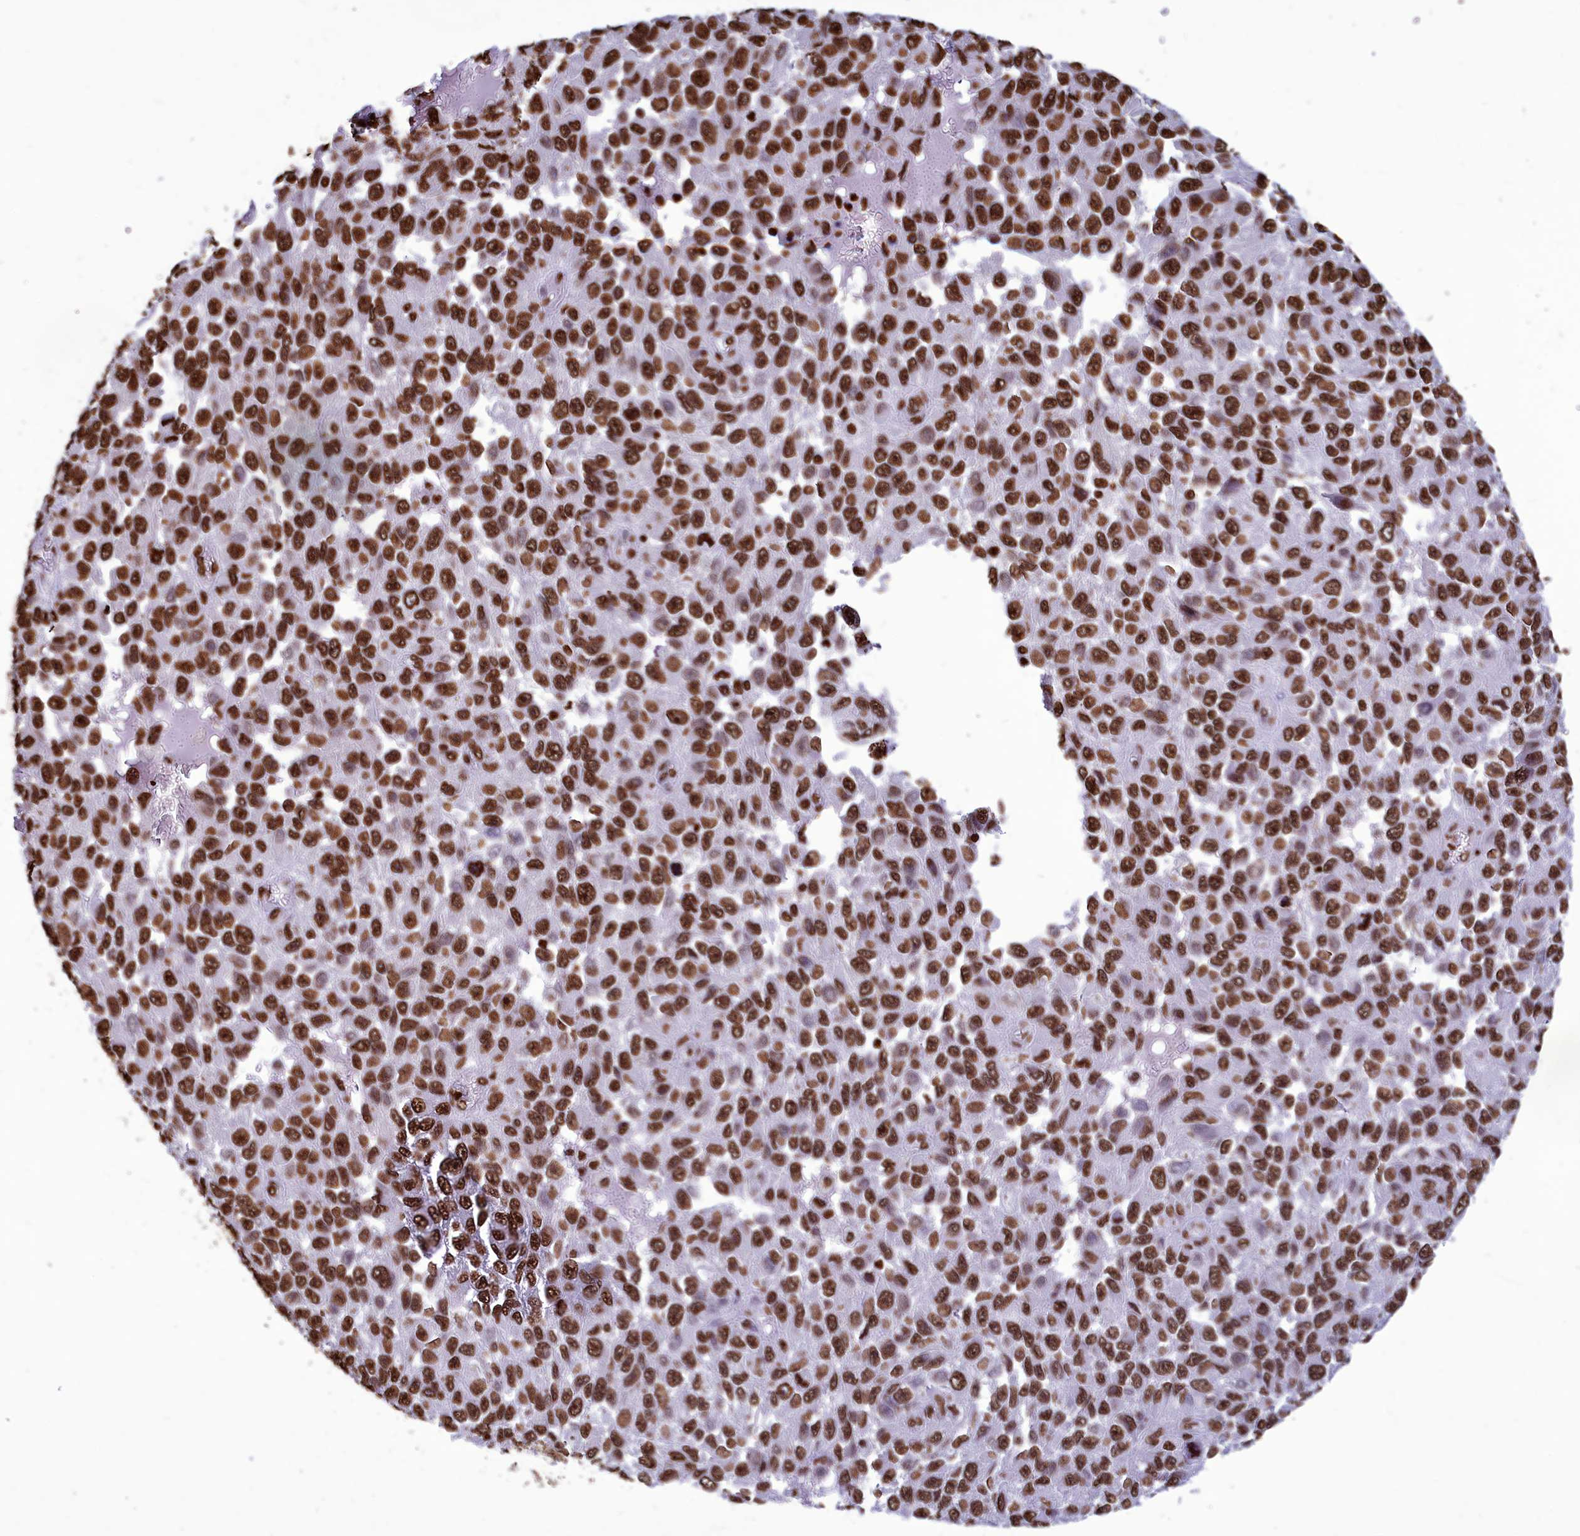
{"staining": {"intensity": "strong", "quantity": ">75%", "location": "nuclear"}, "tissue": "melanoma", "cell_type": "Tumor cells", "image_type": "cancer", "snomed": [{"axis": "morphology", "description": "Normal tissue, NOS"}, {"axis": "morphology", "description": "Malignant melanoma, NOS"}, {"axis": "topography", "description": "Skin"}], "caption": "Melanoma stained for a protein (brown) shows strong nuclear positive staining in about >75% of tumor cells.", "gene": "AKAP17A", "patient": {"sex": "female", "age": 96}}